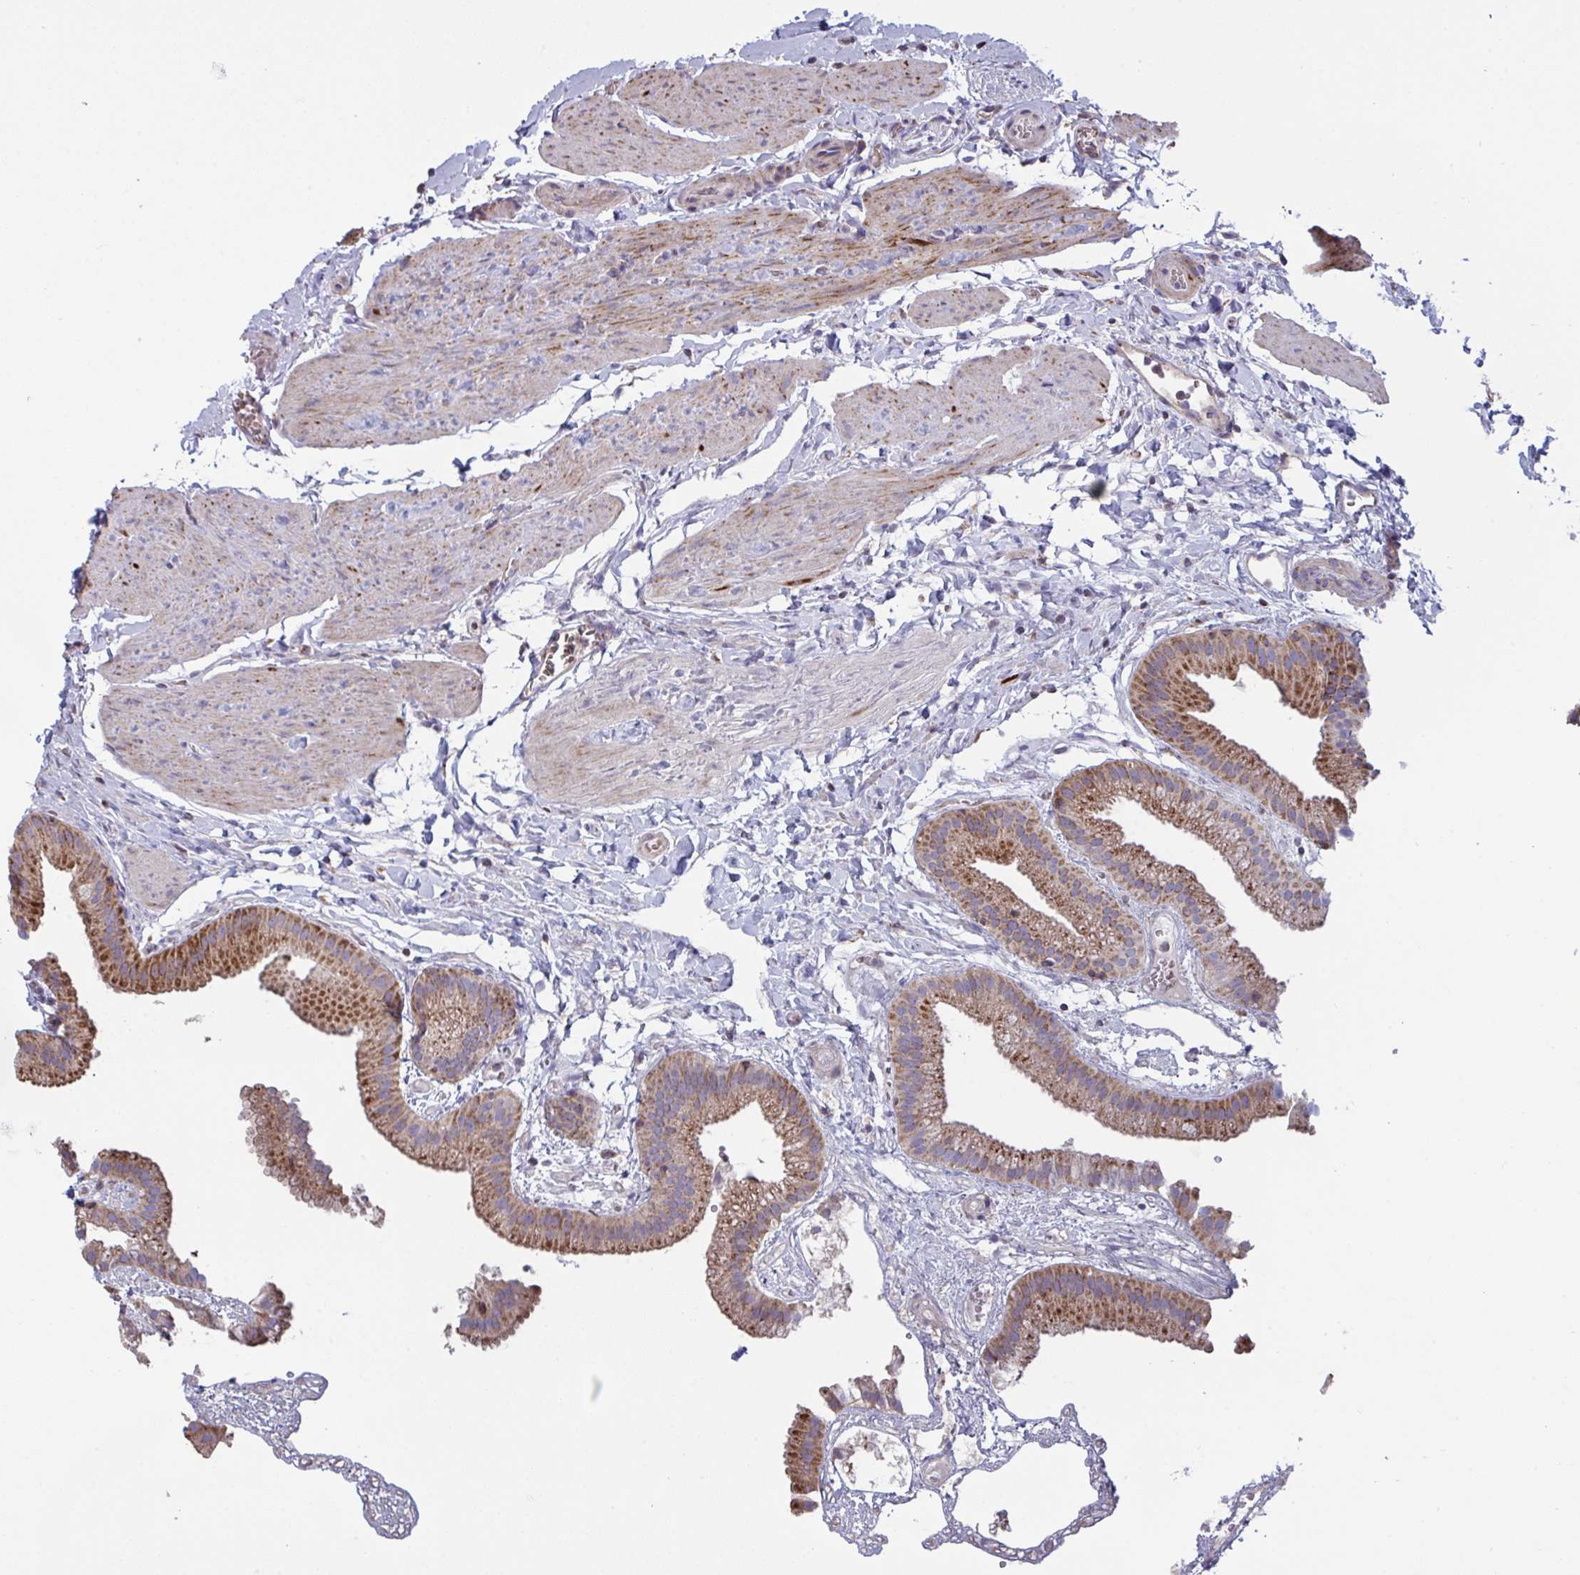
{"staining": {"intensity": "strong", "quantity": ">75%", "location": "cytoplasmic/membranous"}, "tissue": "gallbladder", "cell_type": "Glandular cells", "image_type": "normal", "snomed": [{"axis": "morphology", "description": "Normal tissue, NOS"}, {"axis": "topography", "description": "Gallbladder"}], "caption": "IHC photomicrograph of unremarkable human gallbladder stained for a protein (brown), which displays high levels of strong cytoplasmic/membranous expression in about >75% of glandular cells.", "gene": "MICOS10", "patient": {"sex": "female", "age": 63}}